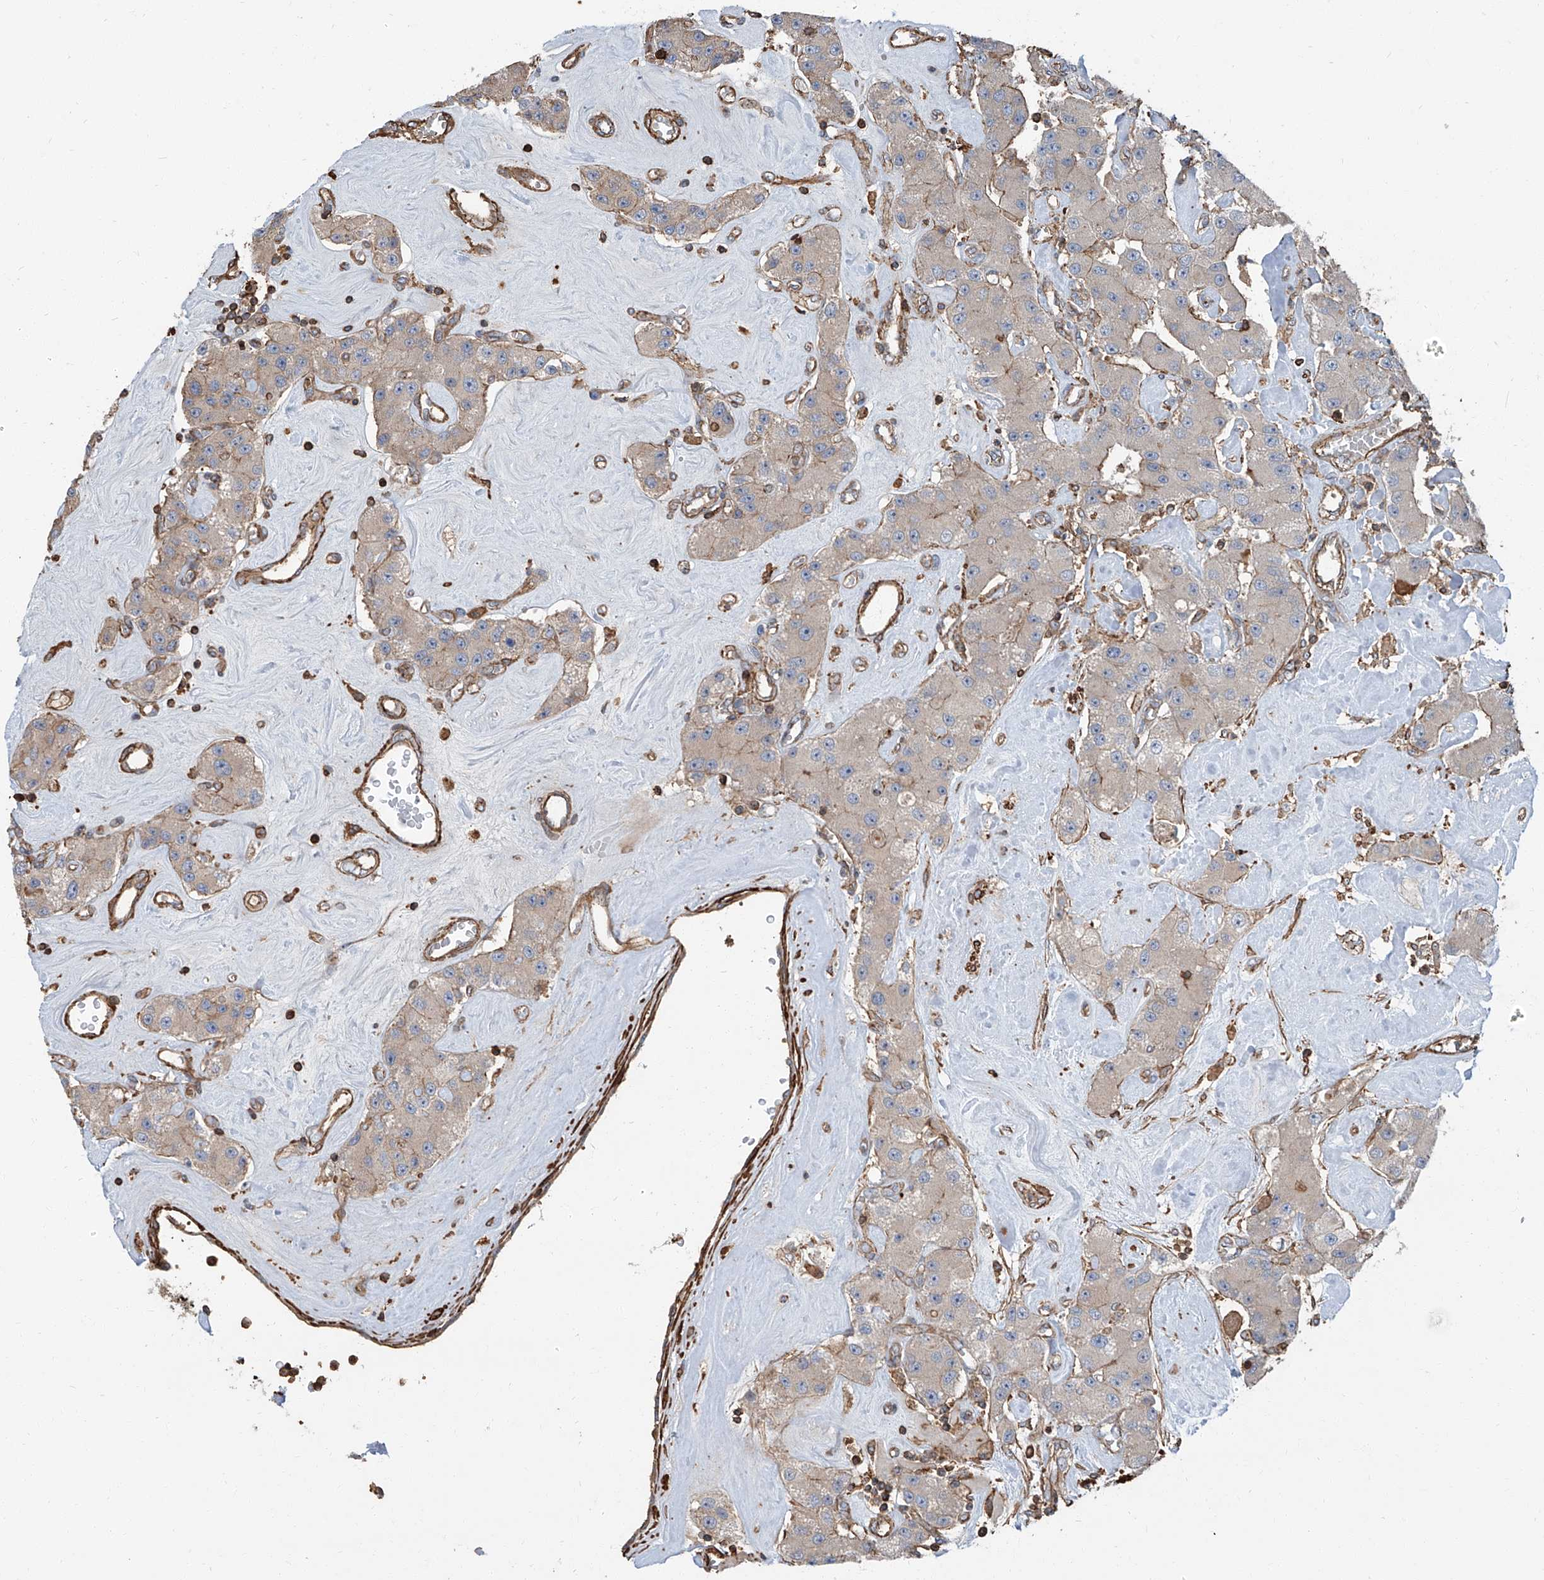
{"staining": {"intensity": "weak", "quantity": ">75%", "location": "cytoplasmic/membranous"}, "tissue": "carcinoid", "cell_type": "Tumor cells", "image_type": "cancer", "snomed": [{"axis": "morphology", "description": "Carcinoid, malignant, NOS"}, {"axis": "topography", "description": "Pancreas"}], "caption": "Protein staining of carcinoid tissue displays weak cytoplasmic/membranous positivity in about >75% of tumor cells.", "gene": "PIEZO2", "patient": {"sex": "male", "age": 41}}